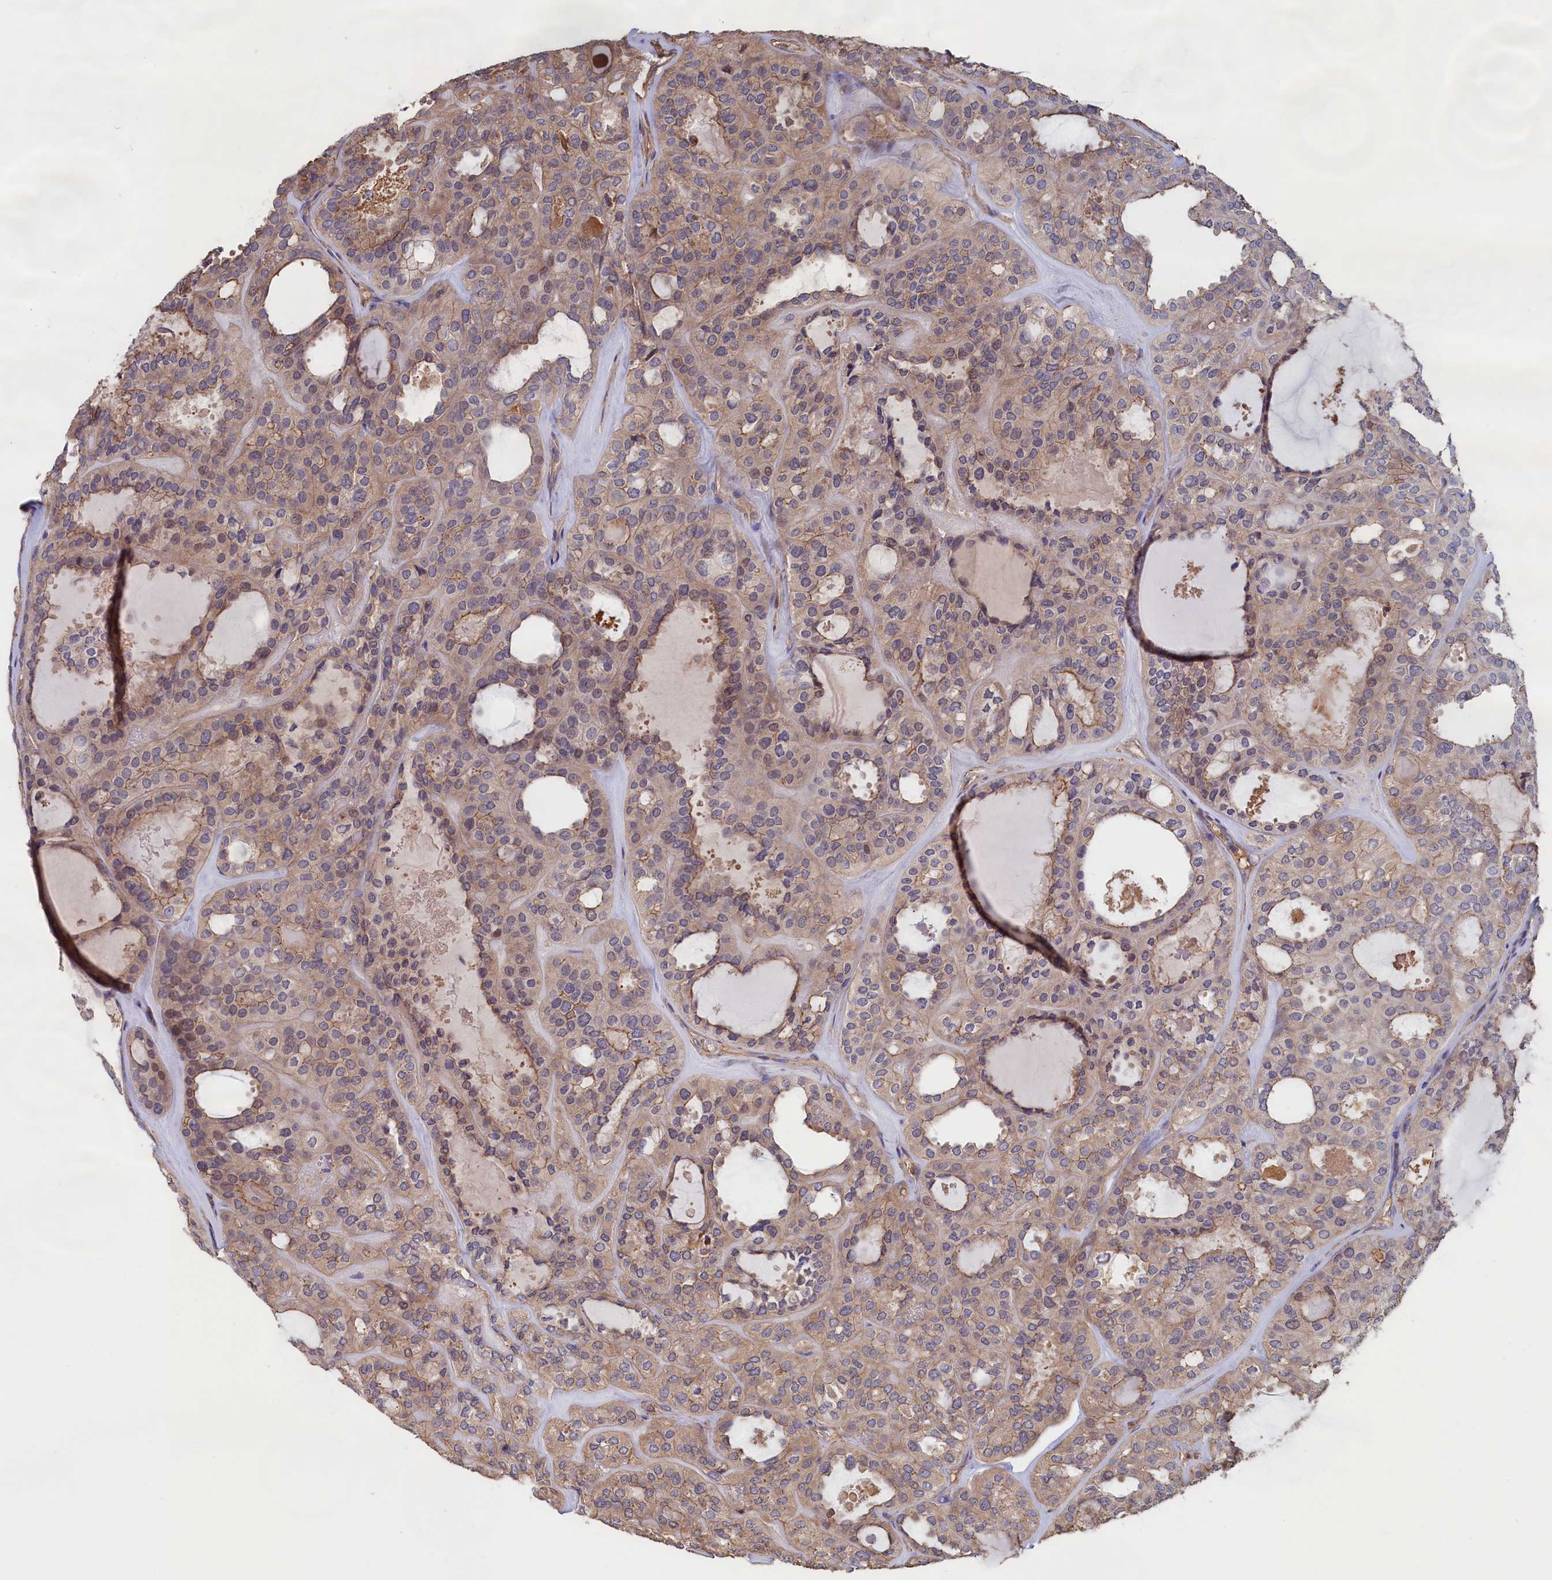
{"staining": {"intensity": "moderate", "quantity": "<25%", "location": "cytoplasmic/membranous"}, "tissue": "thyroid cancer", "cell_type": "Tumor cells", "image_type": "cancer", "snomed": [{"axis": "morphology", "description": "Follicular adenoma carcinoma, NOS"}, {"axis": "topography", "description": "Thyroid gland"}], "caption": "Follicular adenoma carcinoma (thyroid) stained for a protein (brown) exhibits moderate cytoplasmic/membranous positive staining in approximately <25% of tumor cells.", "gene": "ANKRD2", "patient": {"sex": "male", "age": 75}}